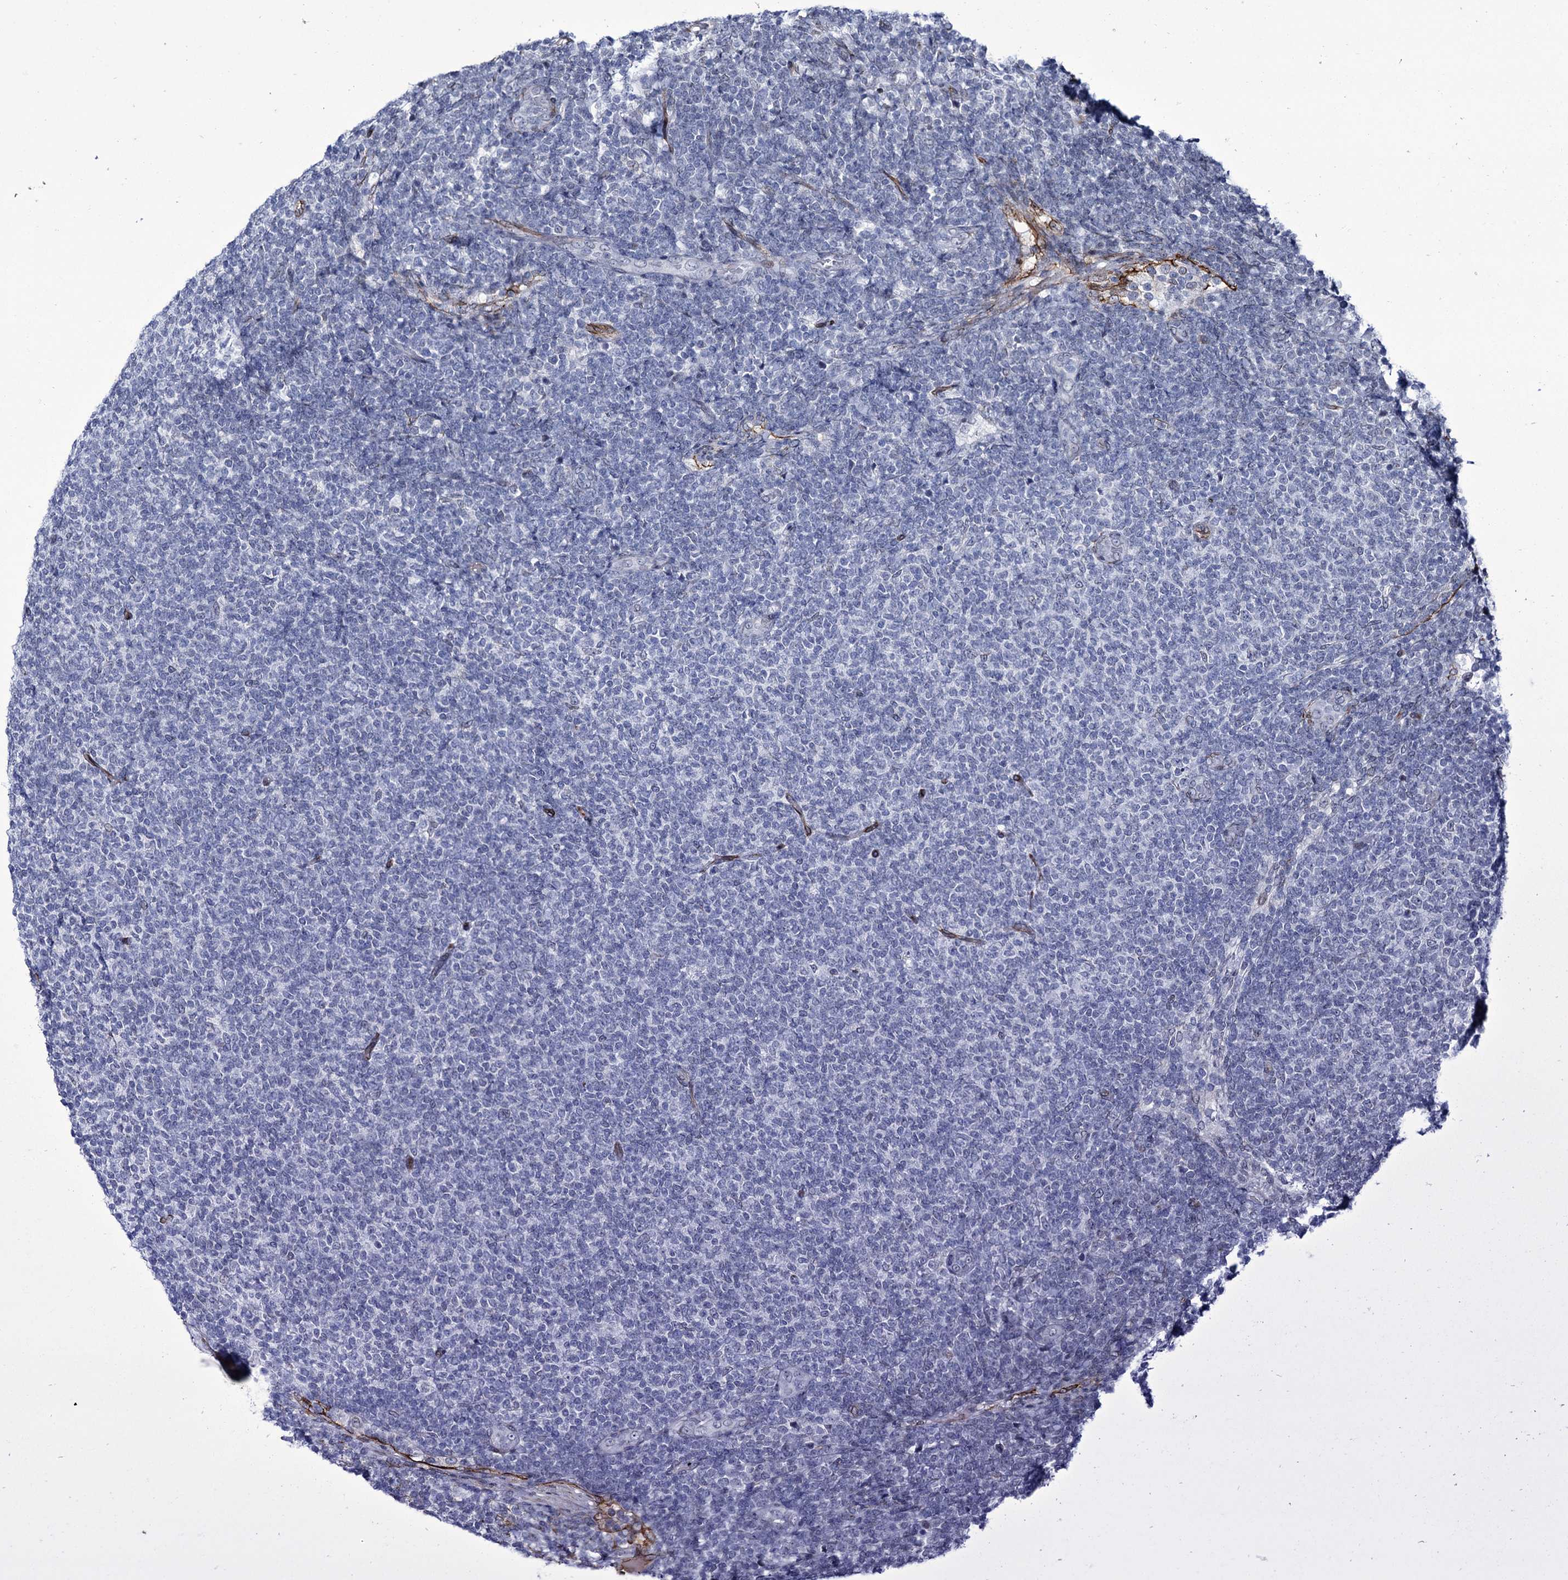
{"staining": {"intensity": "negative", "quantity": "none", "location": "none"}, "tissue": "lymphoma", "cell_type": "Tumor cells", "image_type": "cancer", "snomed": [{"axis": "morphology", "description": "Malignant lymphoma, non-Hodgkin's type, Low grade"}, {"axis": "topography", "description": "Lymph node"}], "caption": "Tumor cells are negative for protein expression in human low-grade malignant lymphoma, non-Hodgkin's type.", "gene": "ZC3H12C", "patient": {"sex": "male", "age": 66}}